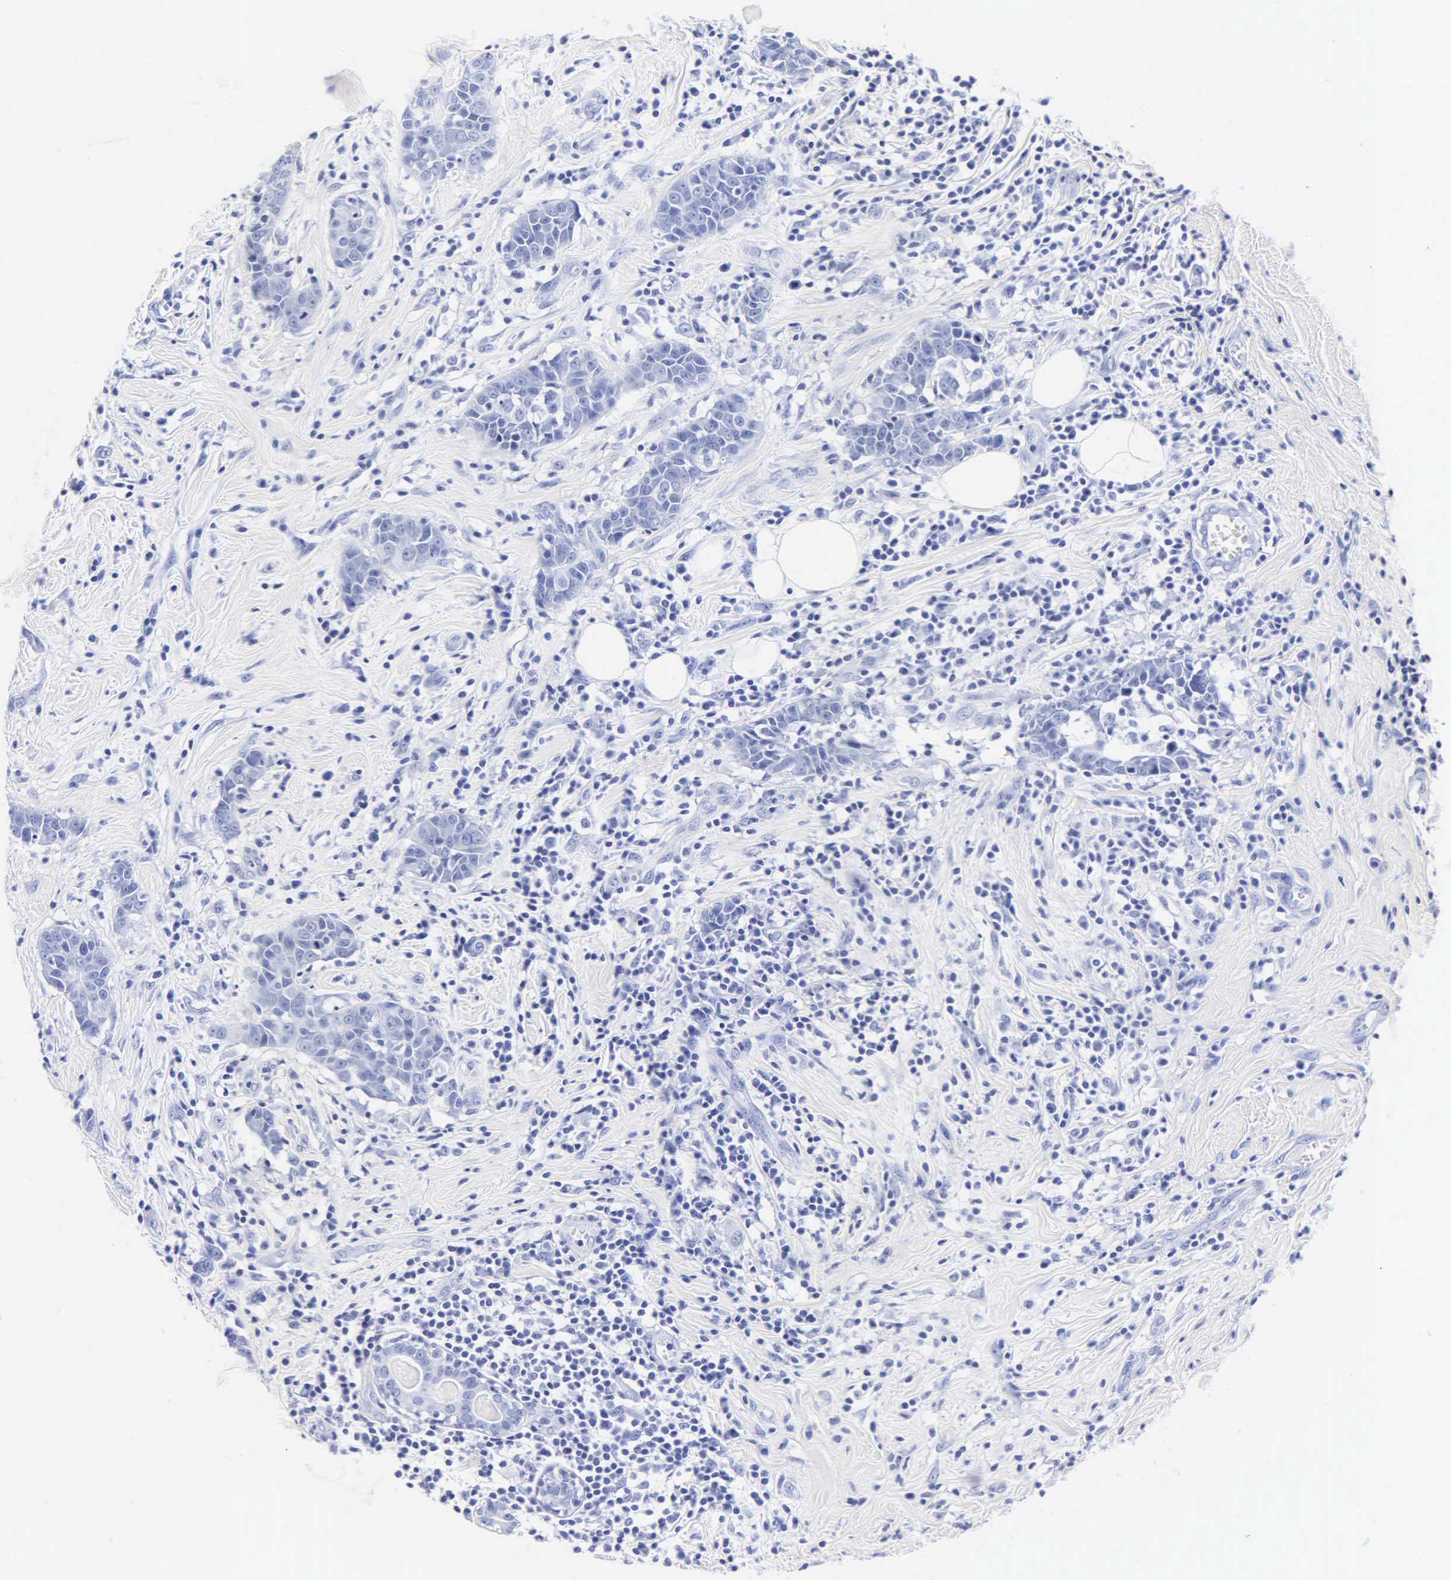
{"staining": {"intensity": "negative", "quantity": "none", "location": "none"}, "tissue": "breast cancer", "cell_type": "Tumor cells", "image_type": "cancer", "snomed": [{"axis": "morphology", "description": "Duct carcinoma"}, {"axis": "topography", "description": "Breast"}], "caption": "DAB (3,3'-diaminobenzidine) immunohistochemical staining of breast cancer exhibits no significant staining in tumor cells.", "gene": "MB", "patient": {"sex": "female", "age": 55}}